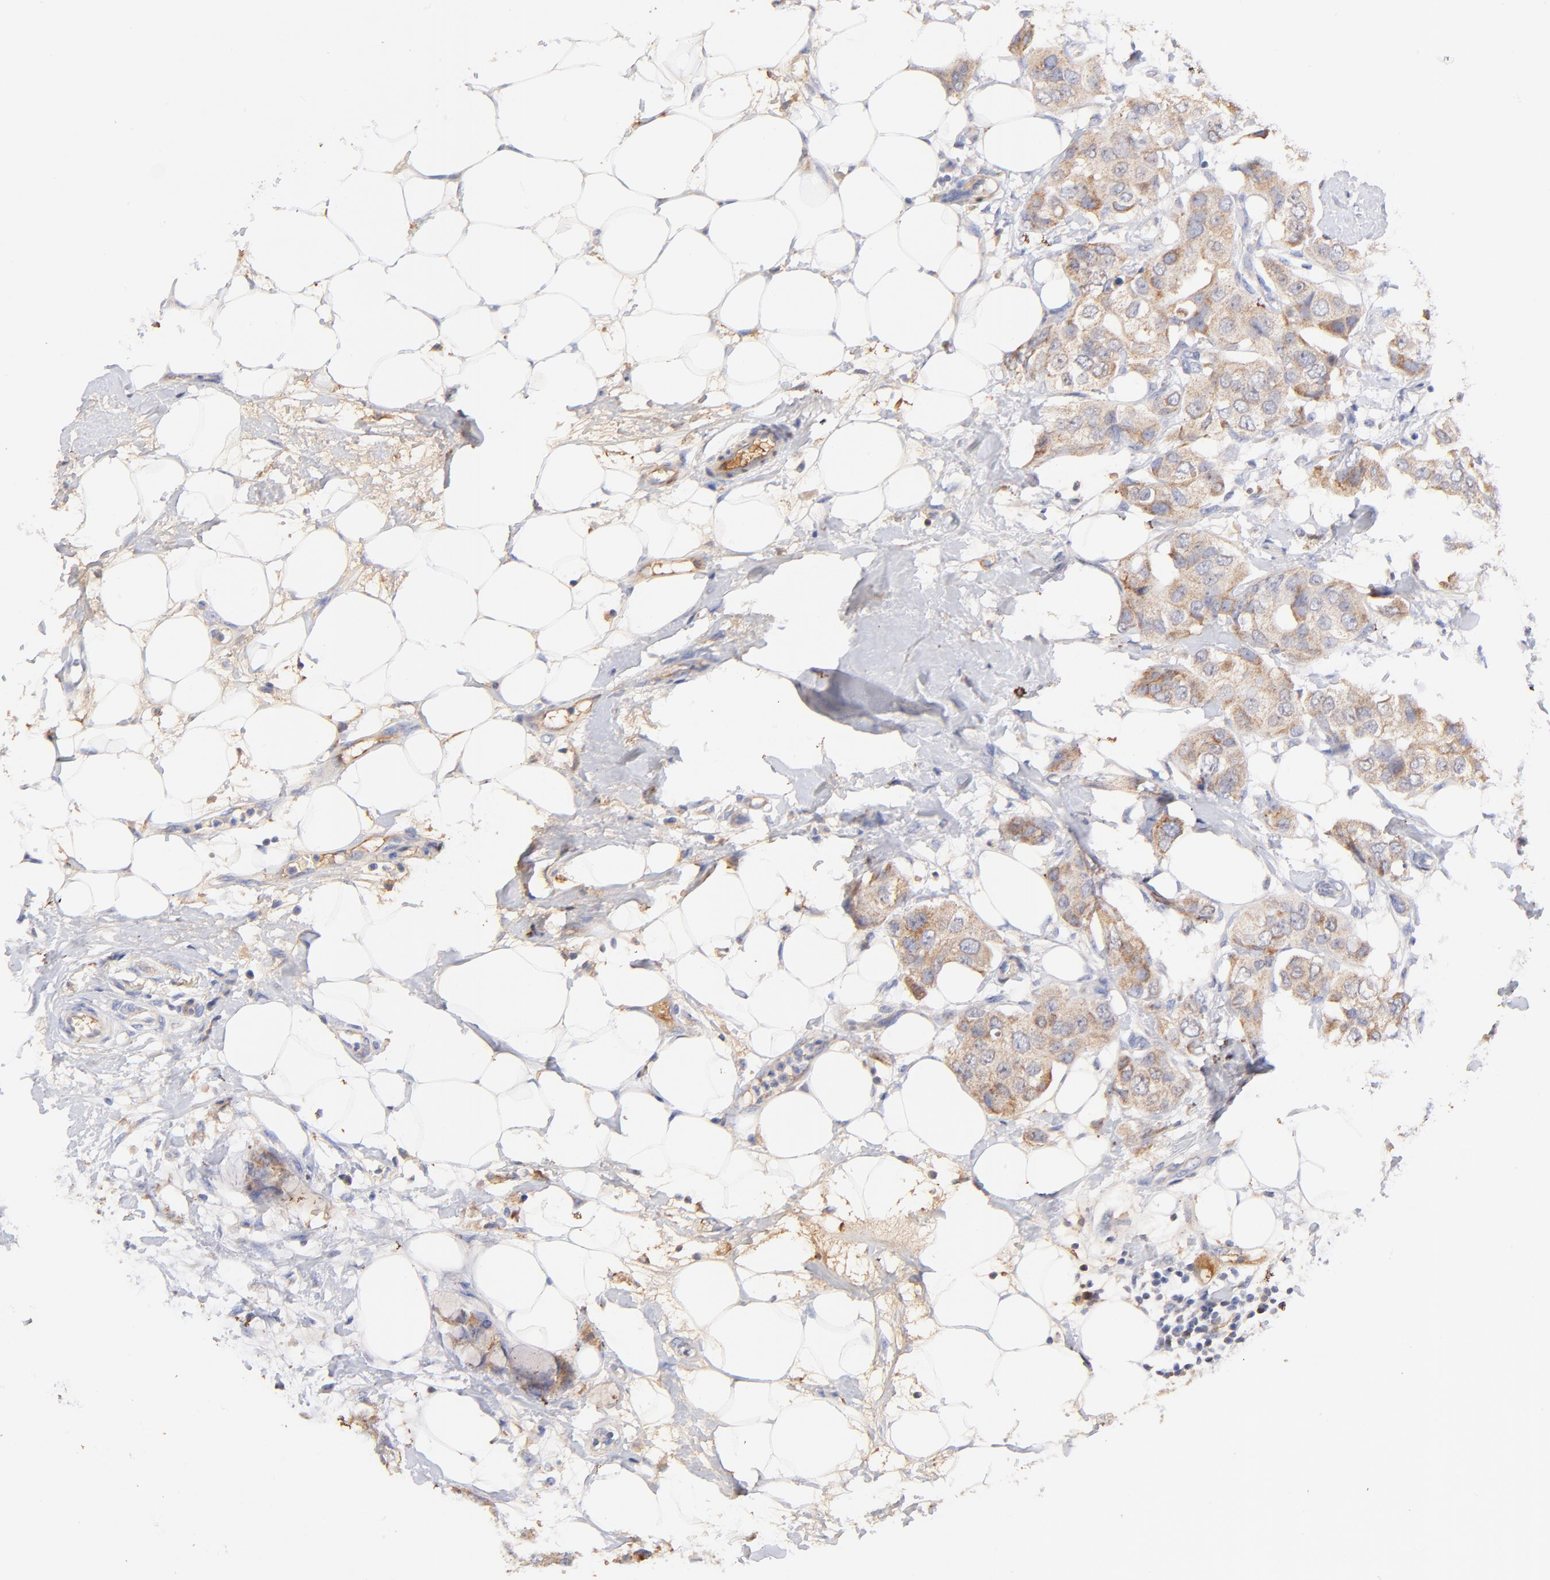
{"staining": {"intensity": "weak", "quantity": ">75%", "location": "cytoplasmic/membranous"}, "tissue": "breast cancer", "cell_type": "Tumor cells", "image_type": "cancer", "snomed": [{"axis": "morphology", "description": "Duct carcinoma"}, {"axis": "topography", "description": "Breast"}], "caption": "DAB (3,3'-diaminobenzidine) immunohistochemical staining of infiltrating ductal carcinoma (breast) displays weak cytoplasmic/membranous protein positivity in about >75% of tumor cells. The staining was performed using DAB to visualize the protein expression in brown, while the nuclei were stained in blue with hematoxylin (Magnification: 20x).", "gene": "IGLV7-43", "patient": {"sex": "female", "age": 40}}